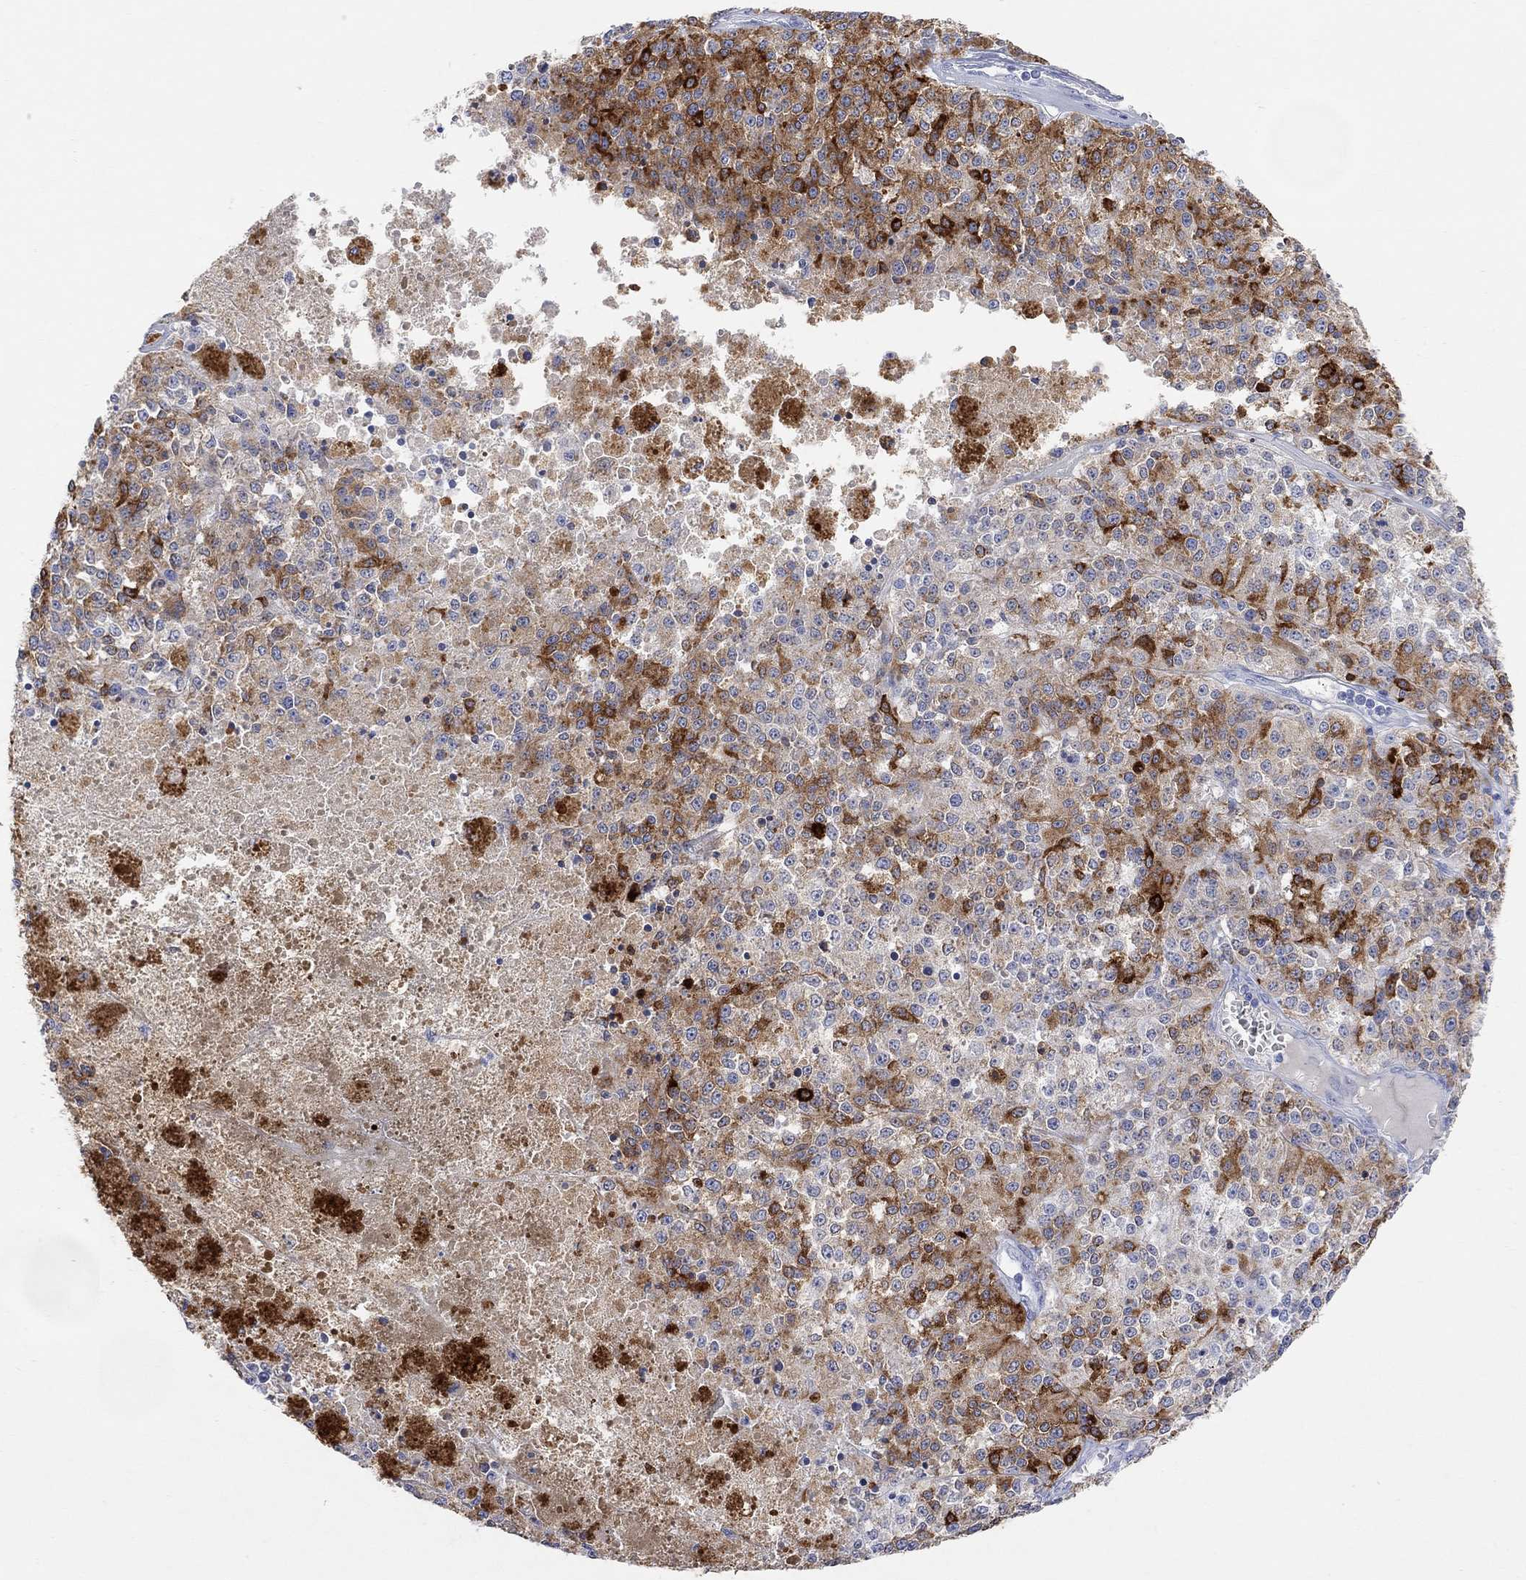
{"staining": {"intensity": "strong", "quantity": "25%-75%", "location": "cytoplasmic/membranous"}, "tissue": "melanoma", "cell_type": "Tumor cells", "image_type": "cancer", "snomed": [{"axis": "morphology", "description": "Malignant melanoma, Metastatic site"}, {"axis": "topography", "description": "Lymph node"}], "caption": "Tumor cells demonstrate strong cytoplasmic/membranous staining in approximately 25%-75% of cells in malignant melanoma (metastatic site). The staining was performed using DAB to visualize the protein expression in brown, while the nuclei were stained in blue with hematoxylin (Magnification: 20x).", "gene": "TYR", "patient": {"sex": "female", "age": 64}}